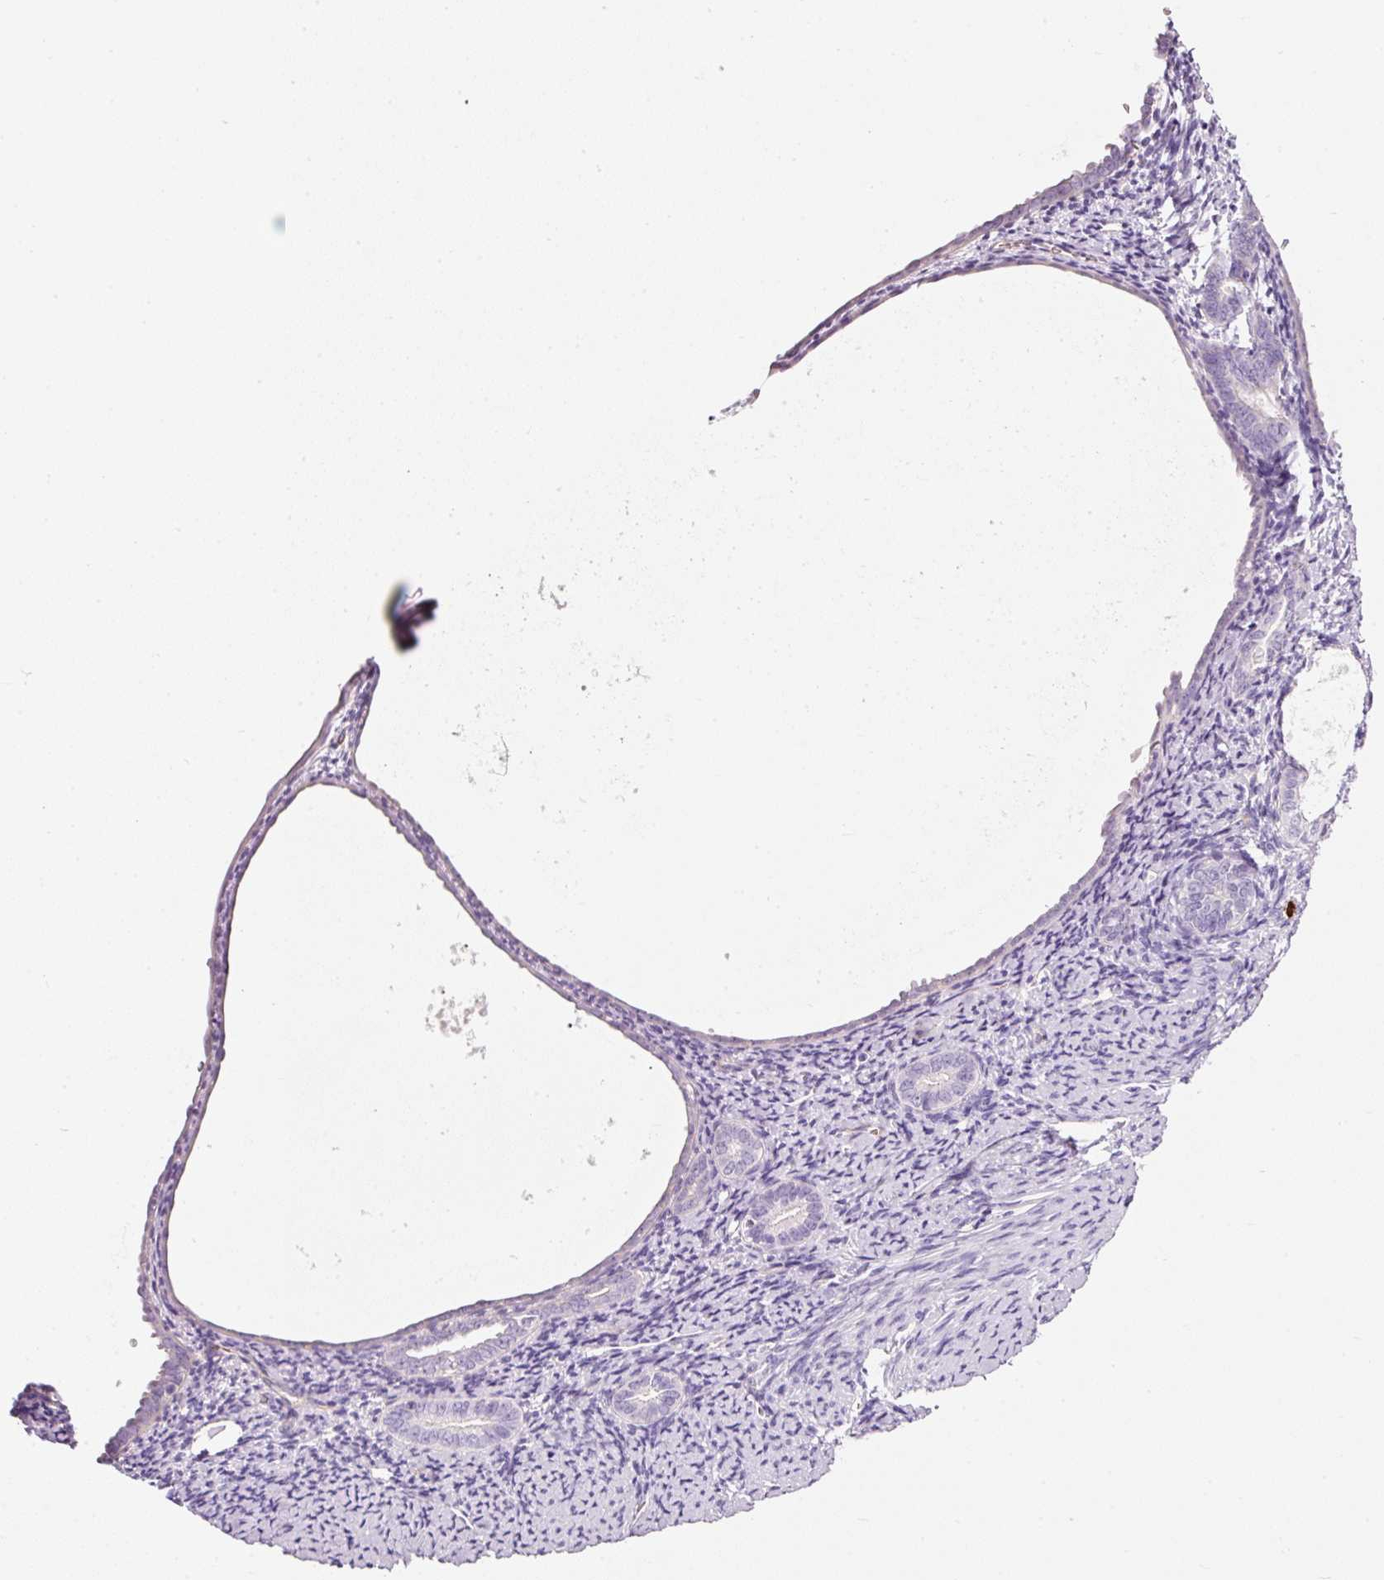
{"staining": {"intensity": "negative", "quantity": "none", "location": "none"}, "tissue": "endometrium", "cell_type": "Cells in endometrial stroma", "image_type": "normal", "snomed": [{"axis": "morphology", "description": "Normal tissue, NOS"}, {"axis": "topography", "description": "Endometrium"}], "caption": "This is an immunohistochemistry photomicrograph of benign human endometrium. There is no staining in cells in endometrial stroma.", "gene": "MAP3K3", "patient": {"sex": "female", "age": 63}}